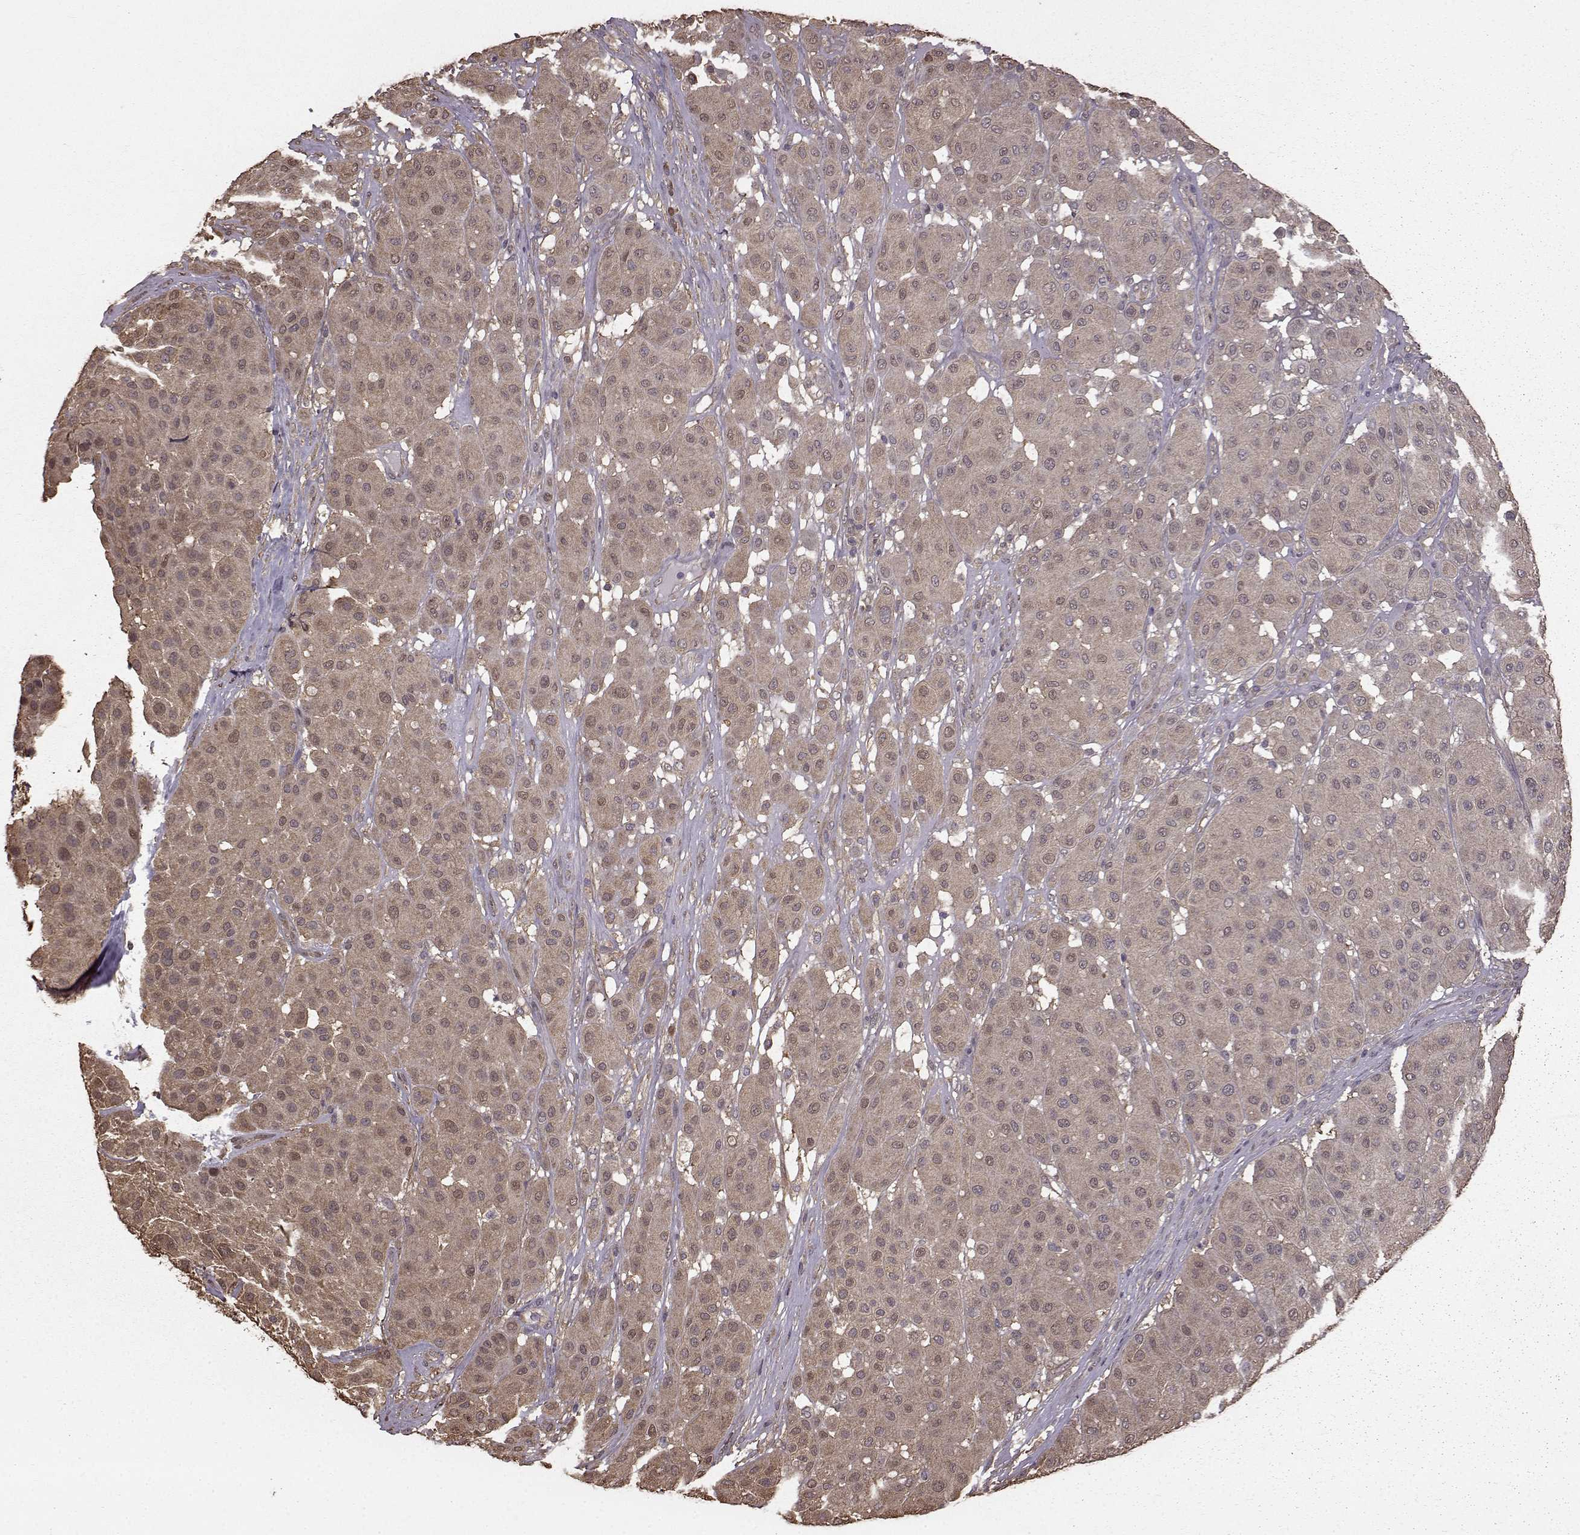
{"staining": {"intensity": "weak", "quantity": ">75%", "location": "cytoplasmic/membranous"}, "tissue": "melanoma", "cell_type": "Tumor cells", "image_type": "cancer", "snomed": [{"axis": "morphology", "description": "Malignant melanoma, Metastatic site"}, {"axis": "topography", "description": "Smooth muscle"}], "caption": "Protein positivity by immunohistochemistry exhibits weak cytoplasmic/membranous expression in about >75% of tumor cells in malignant melanoma (metastatic site).", "gene": "NME1-NME2", "patient": {"sex": "male", "age": 41}}